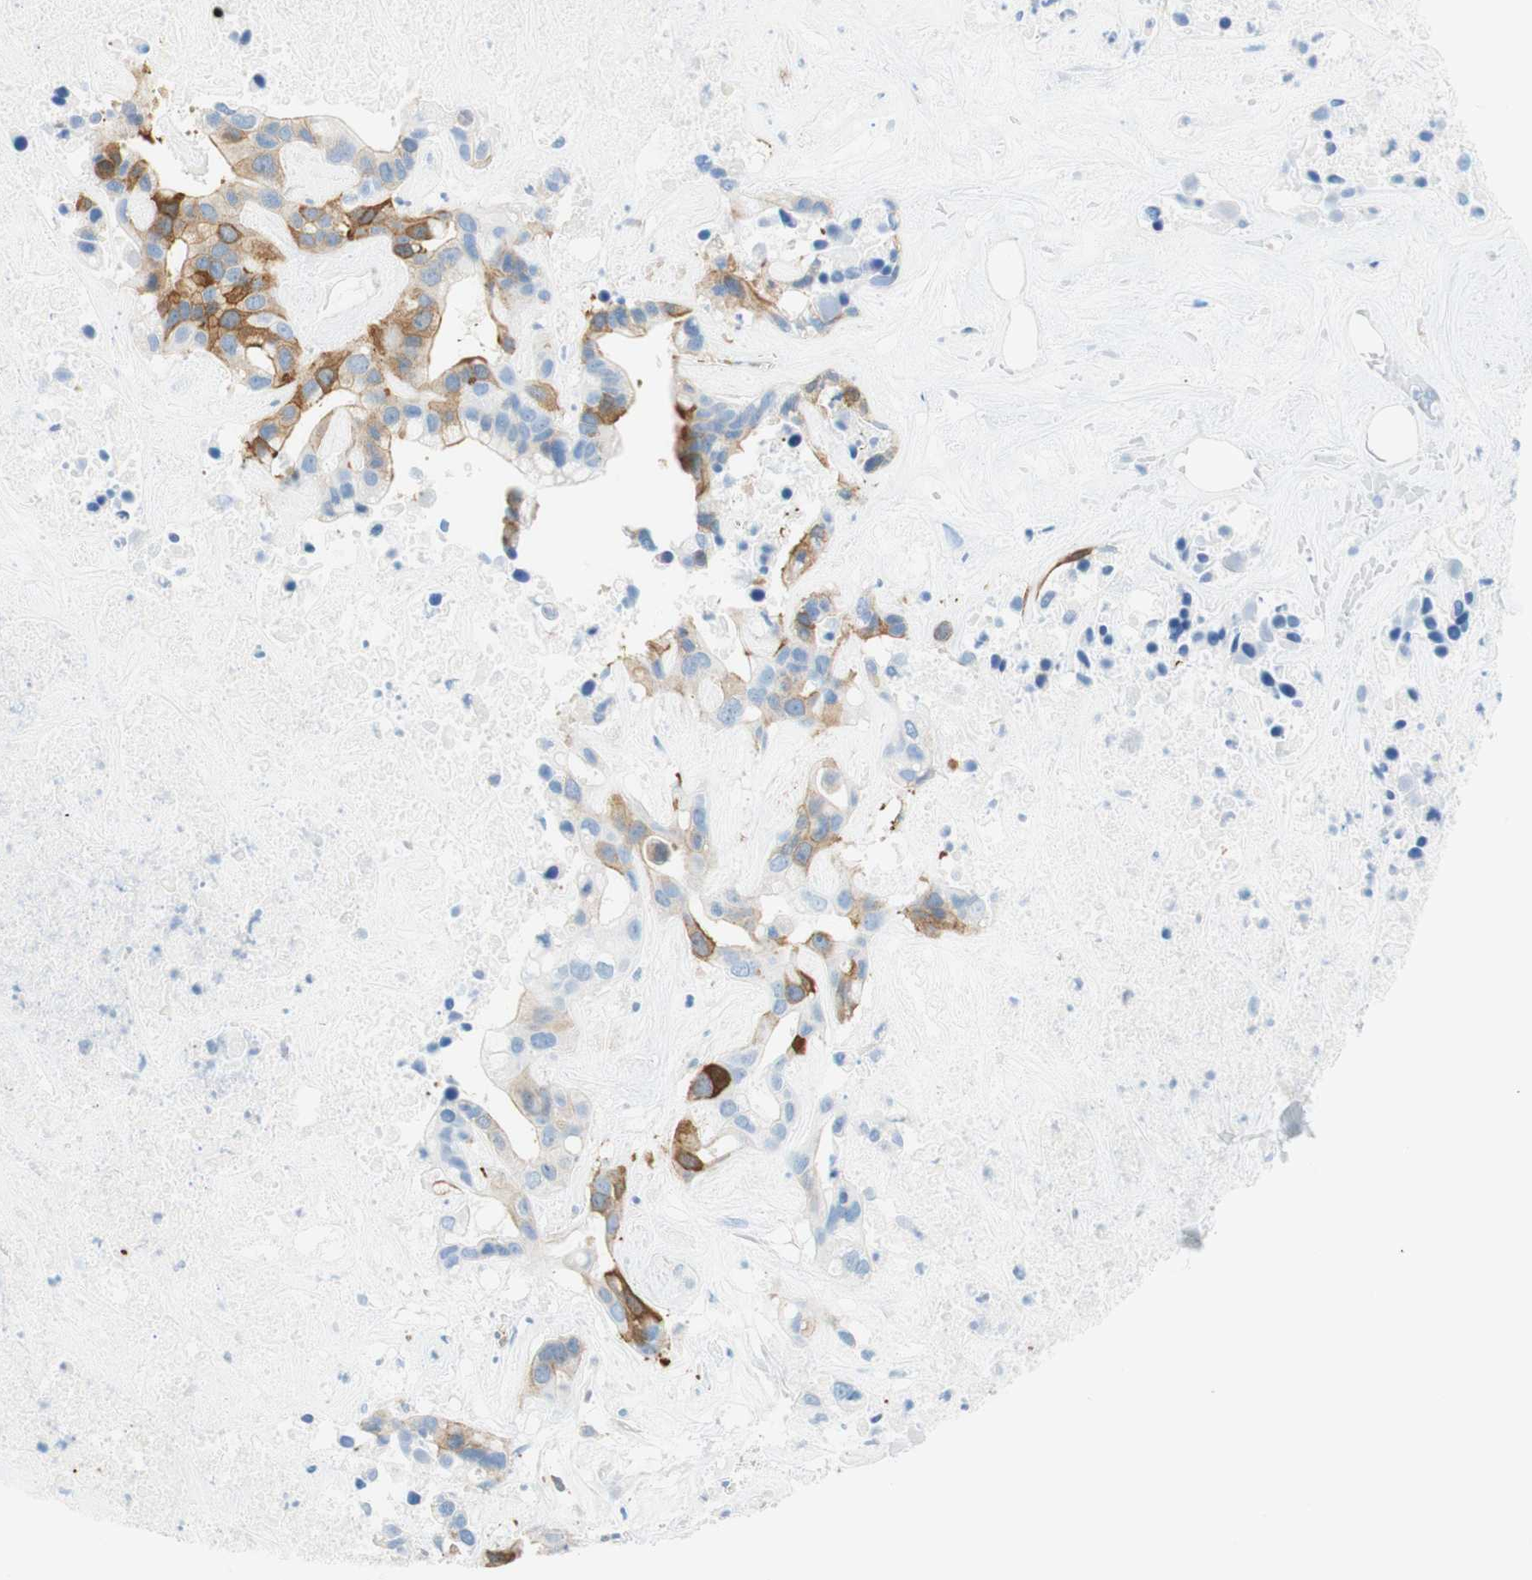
{"staining": {"intensity": "moderate", "quantity": "25%-75%", "location": "cytoplasmic/membranous"}, "tissue": "liver cancer", "cell_type": "Tumor cells", "image_type": "cancer", "snomed": [{"axis": "morphology", "description": "Cholangiocarcinoma"}, {"axis": "topography", "description": "Liver"}], "caption": "Immunohistochemistry (IHC) photomicrograph of neoplastic tissue: human cholangiocarcinoma (liver) stained using immunohistochemistry (IHC) exhibits medium levels of moderate protein expression localized specifically in the cytoplasmic/membranous of tumor cells, appearing as a cytoplasmic/membranous brown color.", "gene": "STMN1", "patient": {"sex": "female", "age": 65}}